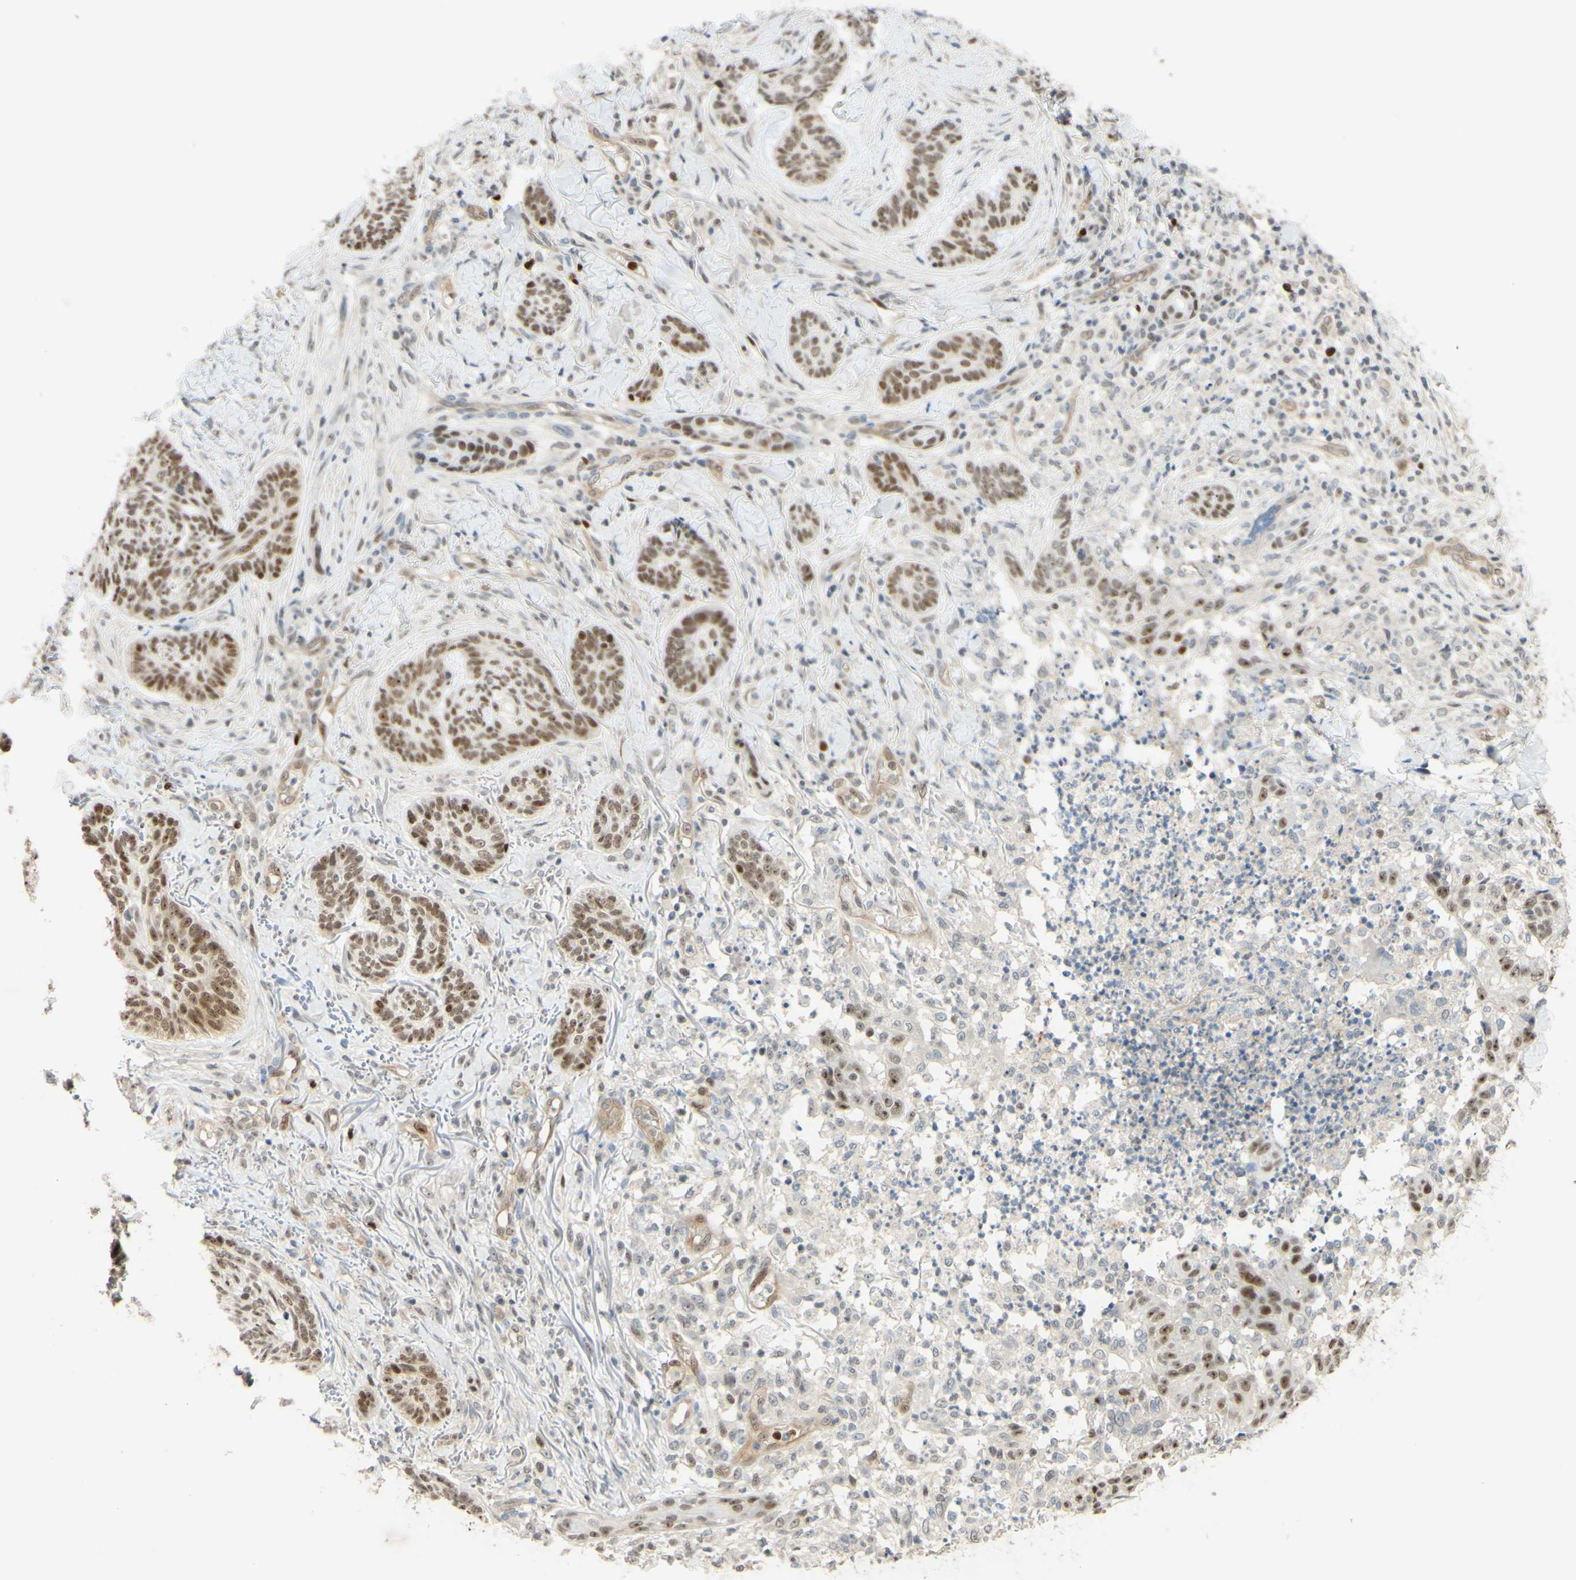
{"staining": {"intensity": "moderate", "quantity": ">75%", "location": "nuclear"}, "tissue": "skin cancer", "cell_type": "Tumor cells", "image_type": "cancer", "snomed": [{"axis": "morphology", "description": "Basal cell carcinoma"}, {"axis": "topography", "description": "Skin"}], "caption": "Skin cancer (basal cell carcinoma) tissue shows moderate nuclear staining in about >75% of tumor cells Nuclei are stained in blue.", "gene": "POLB", "patient": {"sex": "male", "age": 43}}